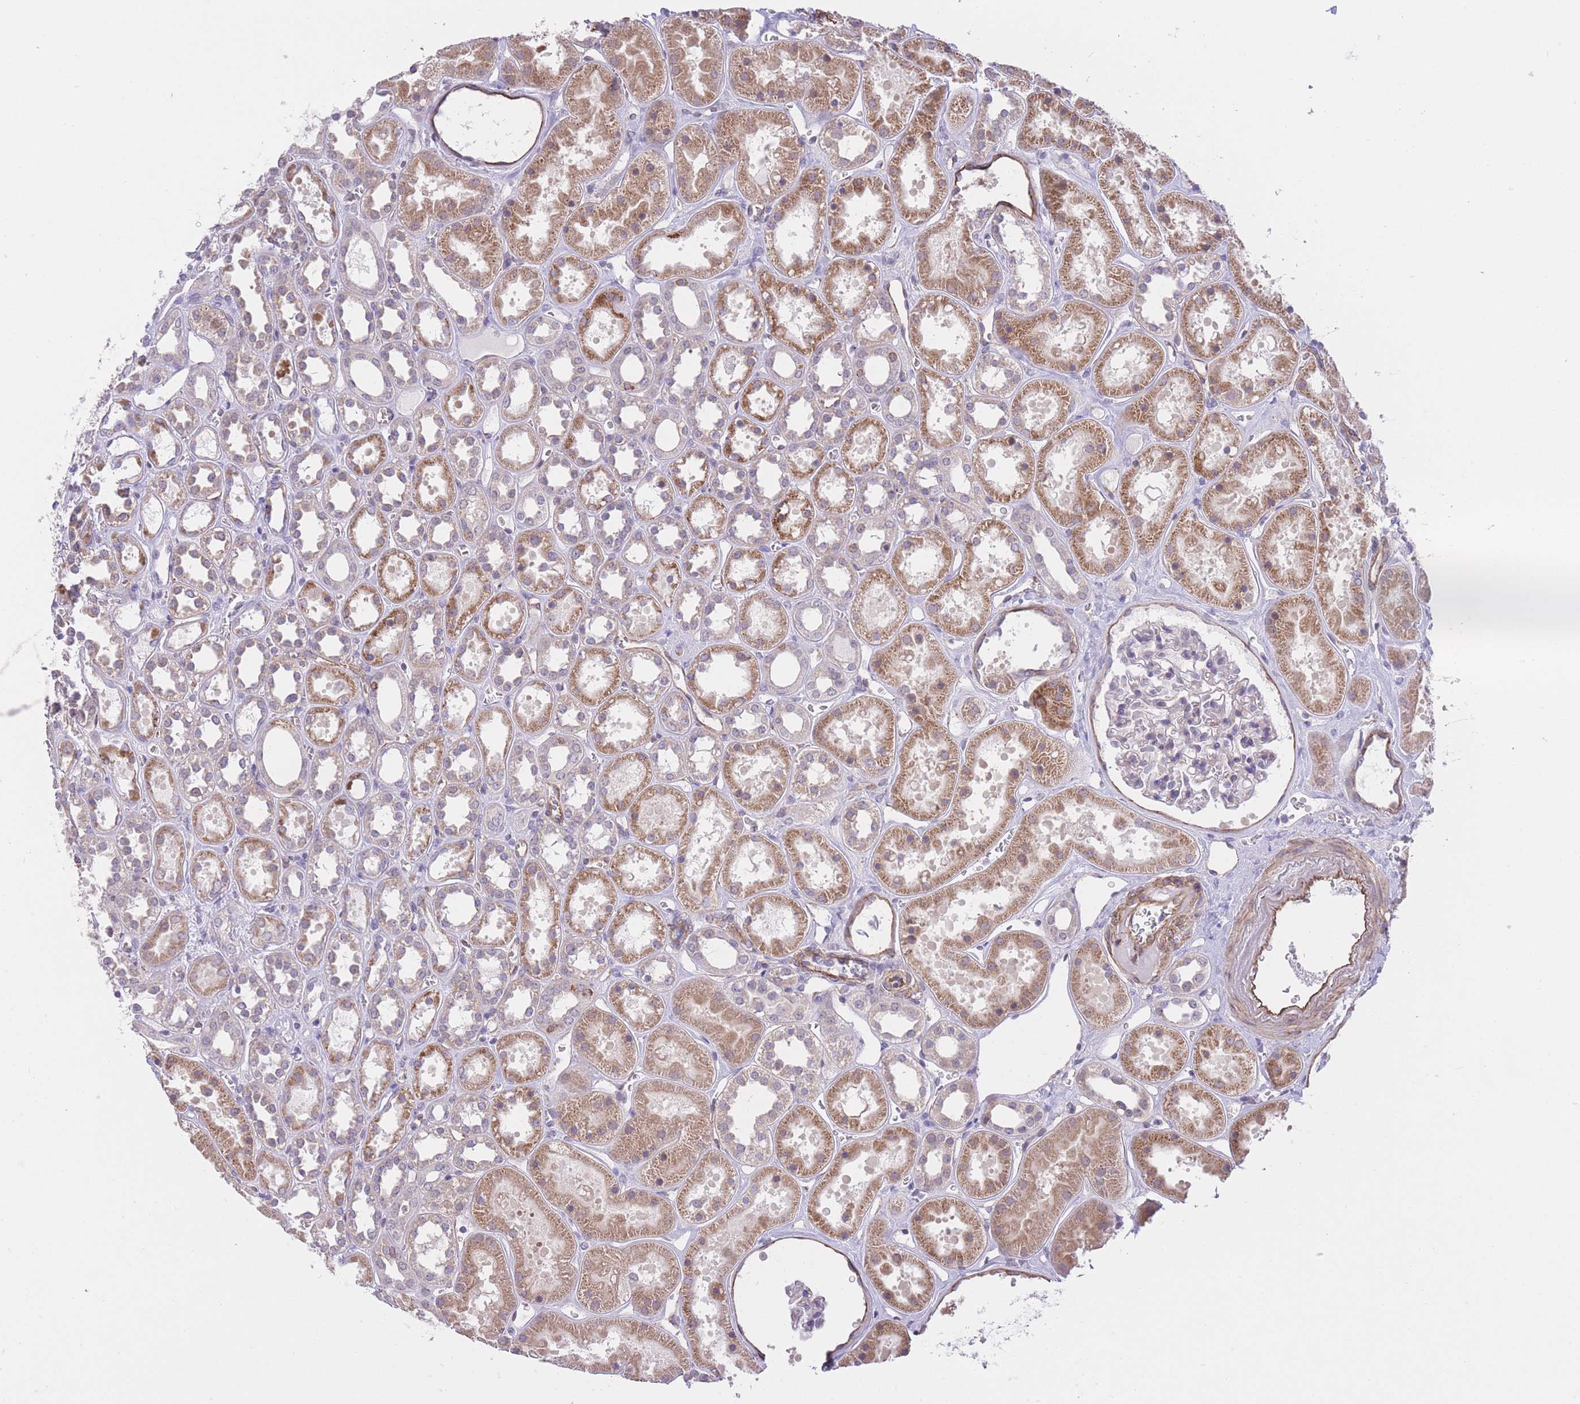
{"staining": {"intensity": "weak", "quantity": "<25%", "location": "cytoplasmic/membranous"}, "tissue": "kidney", "cell_type": "Cells in glomeruli", "image_type": "normal", "snomed": [{"axis": "morphology", "description": "Normal tissue, NOS"}, {"axis": "topography", "description": "Kidney"}], "caption": "This is a image of immunohistochemistry (IHC) staining of unremarkable kidney, which shows no expression in cells in glomeruli.", "gene": "QTRT1", "patient": {"sex": "female", "age": 41}}